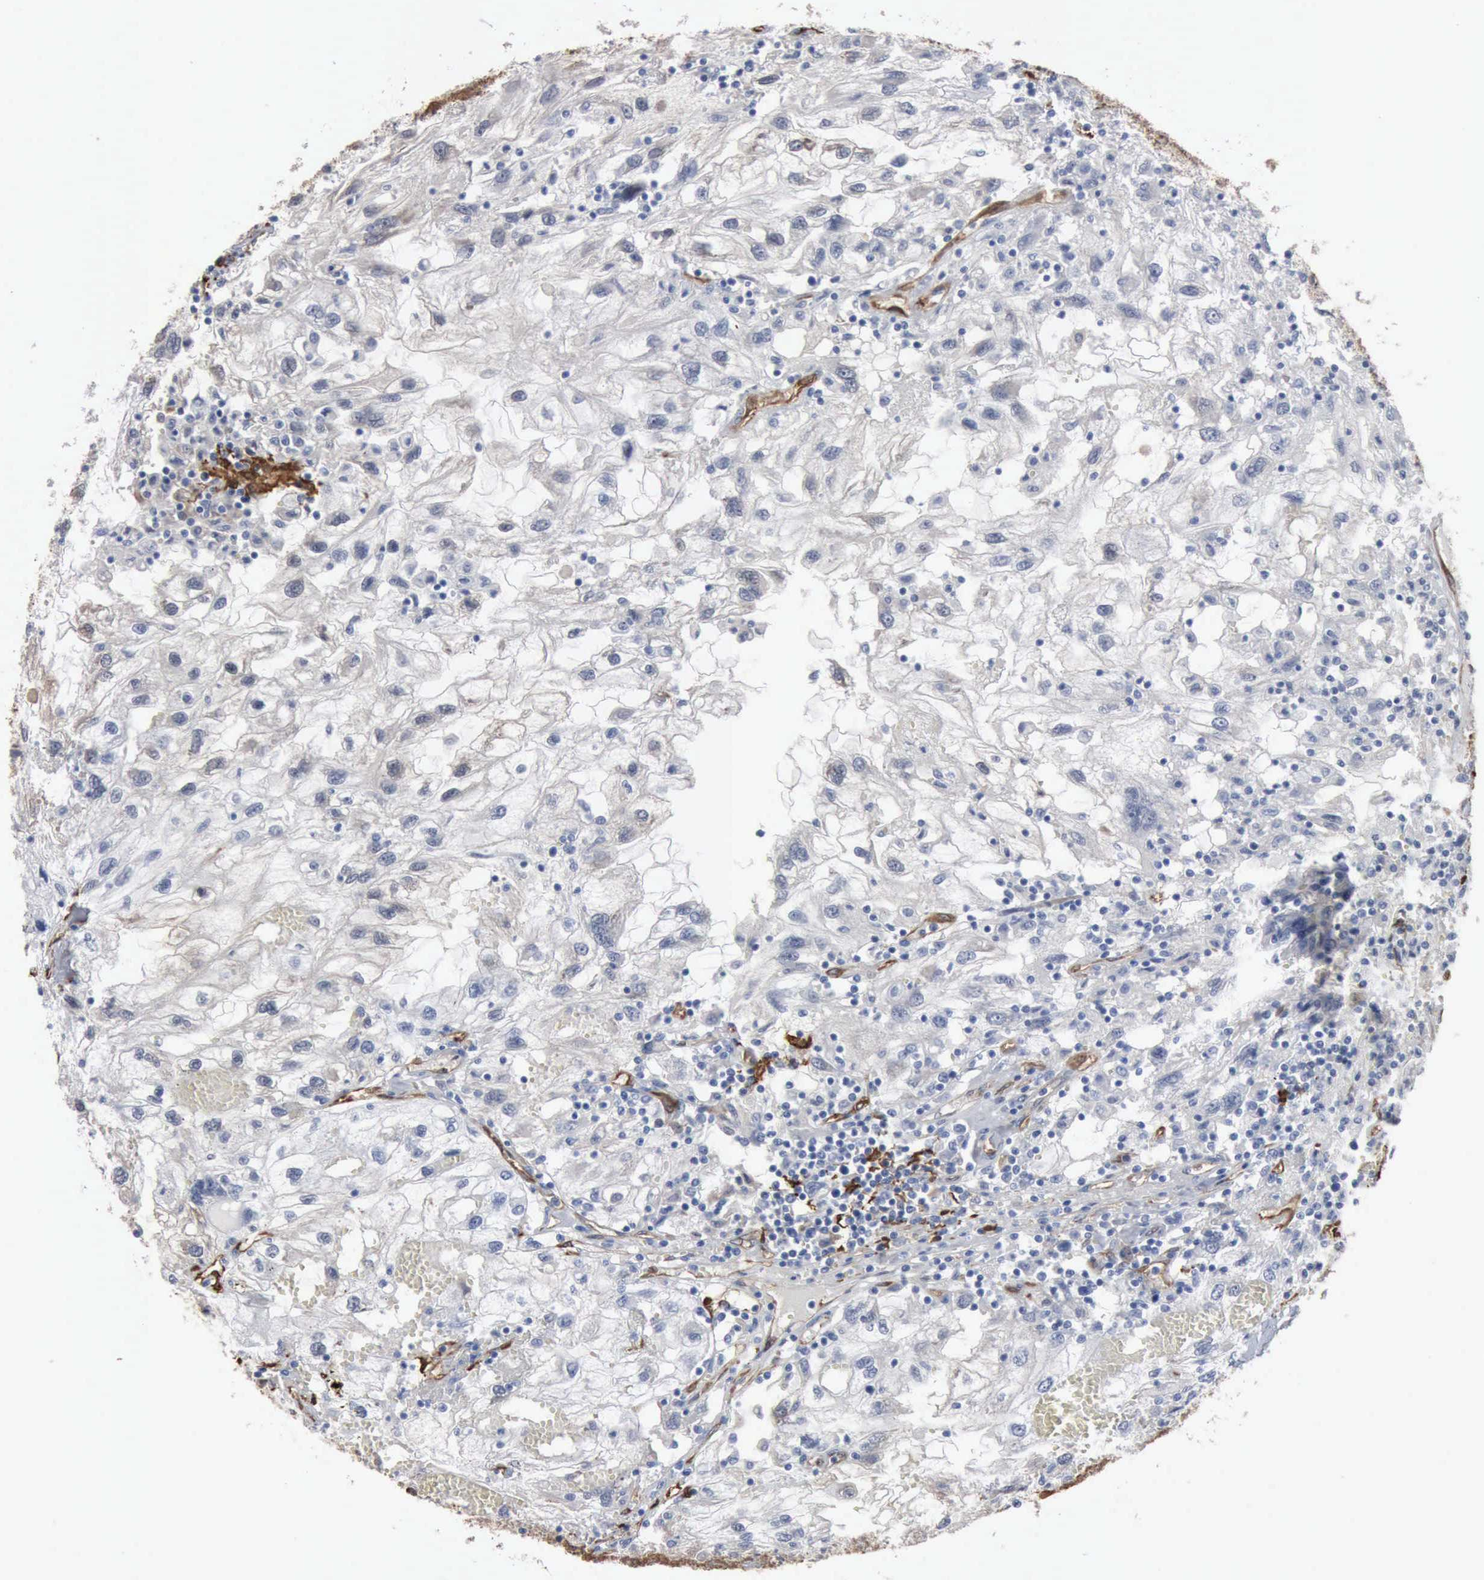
{"staining": {"intensity": "negative", "quantity": "none", "location": "none"}, "tissue": "renal cancer", "cell_type": "Tumor cells", "image_type": "cancer", "snomed": [{"axis": "morphology", "description": "Normal tissue, NOS"}, {"axis": "morphology", "description": "Adenocarcinoma, NOS"}, {"axis": "topography", "description": "Kidney"}], "caption": "This micrograph is of renal cancer (adenocarcinoma) stained with IHC to label a protein in brown with the nuclei are counter-stained blue. There is no staining in tumor cells.", "gene": "FSCN1", "patient": {"sex": "male", "age": 71}}